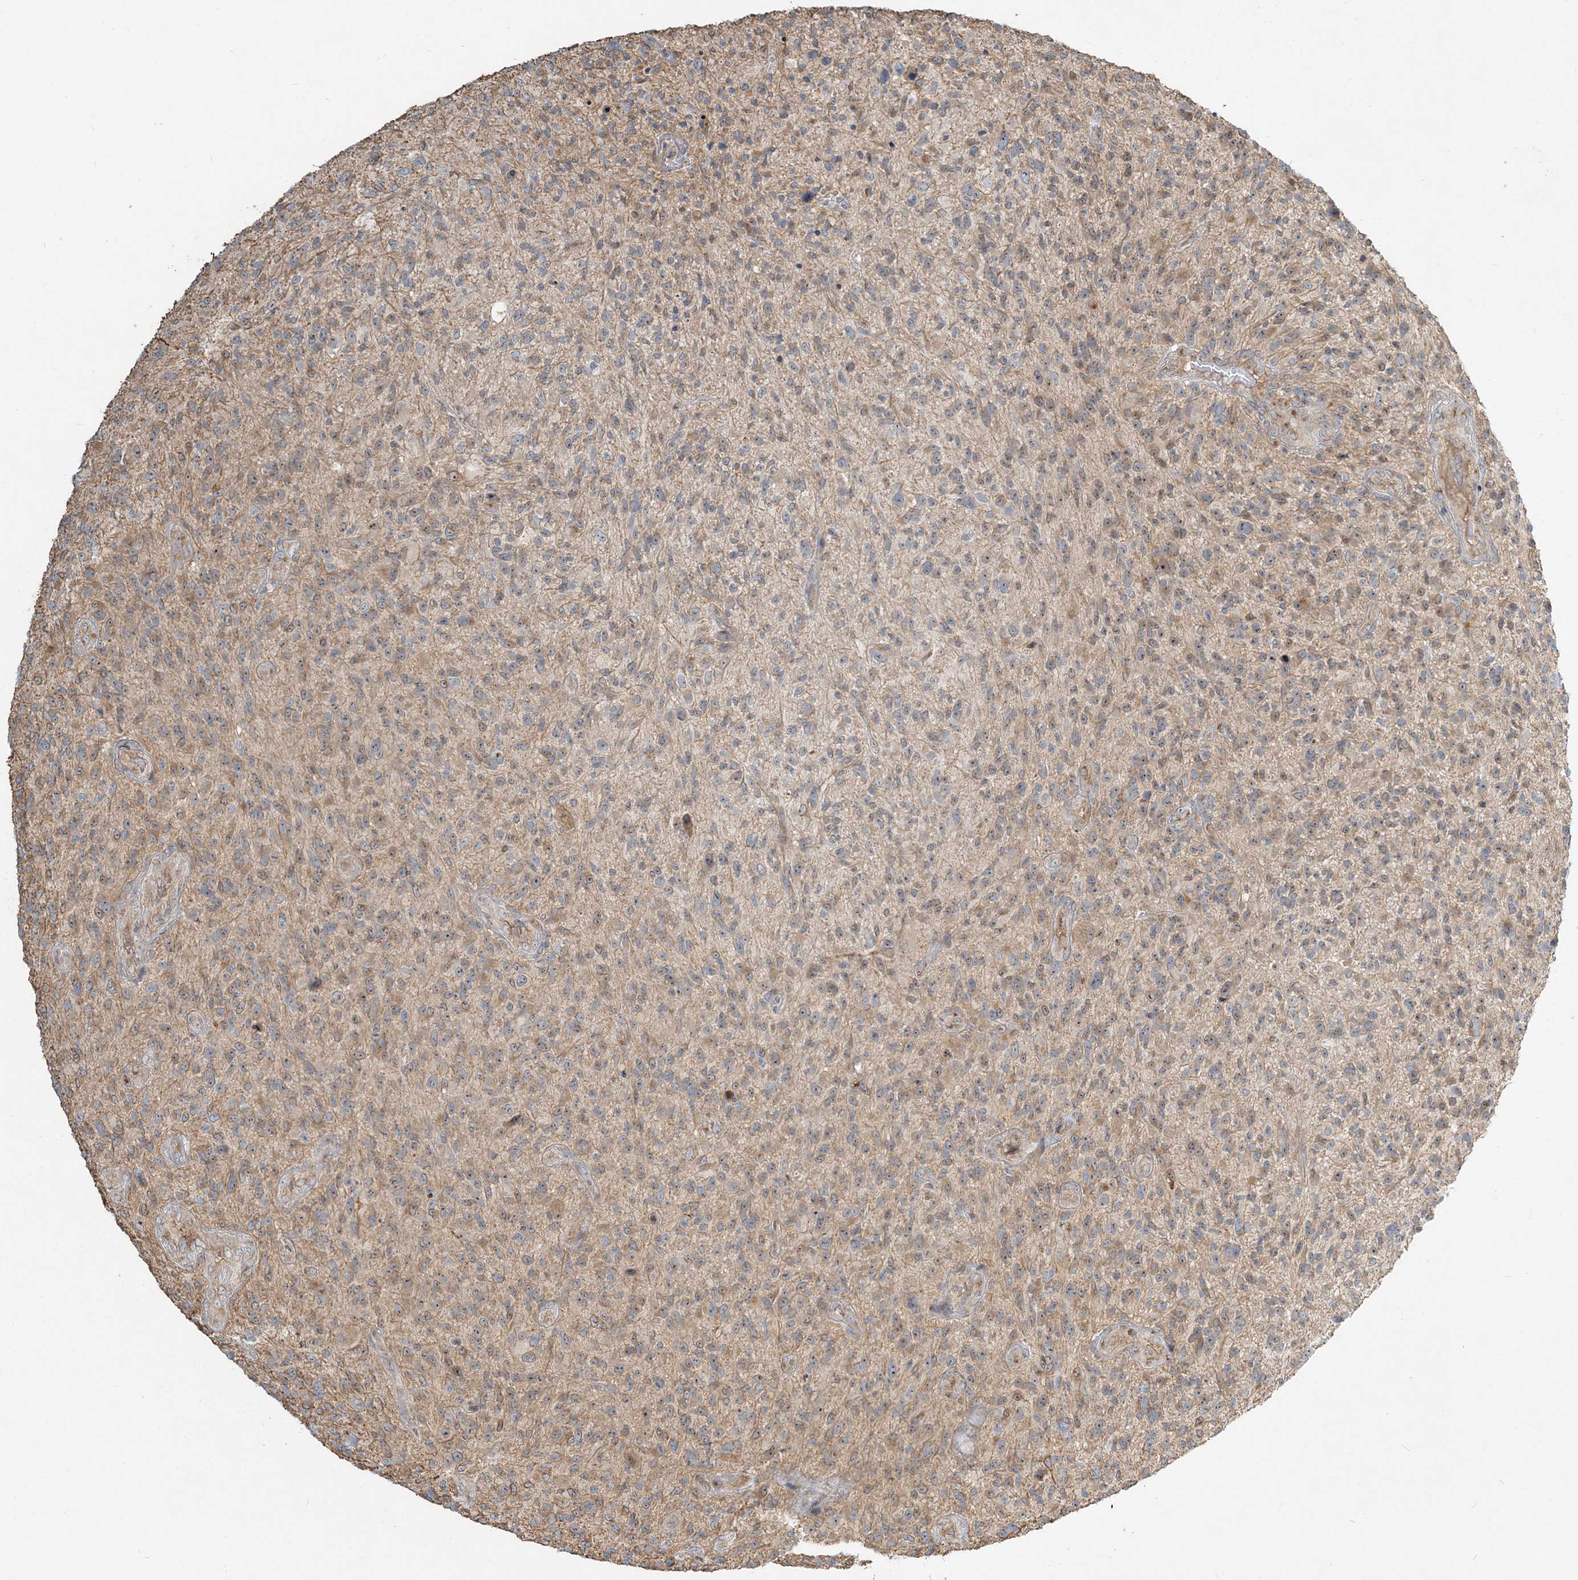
{"staining": {"intensity": "weak", "quantity": "25%-75%", "location": "cytoplasmic/membranous"}, "tissue": "glioma", "cell_type": "Tumor cells", "image_type": "cancer", "snomed": [{"axis": "morphology", "description": "Glioma, malignant, High grade"}, {"axis": "topography", "description": "Brain"}], "caption": "A brown stain highlights weak cytoplasmic/membranous expression of a protein in malignant glioma (high-grade) tumor cells.", "gene": "AP1AR", "patient": {"sex": "male", "age": 47}}